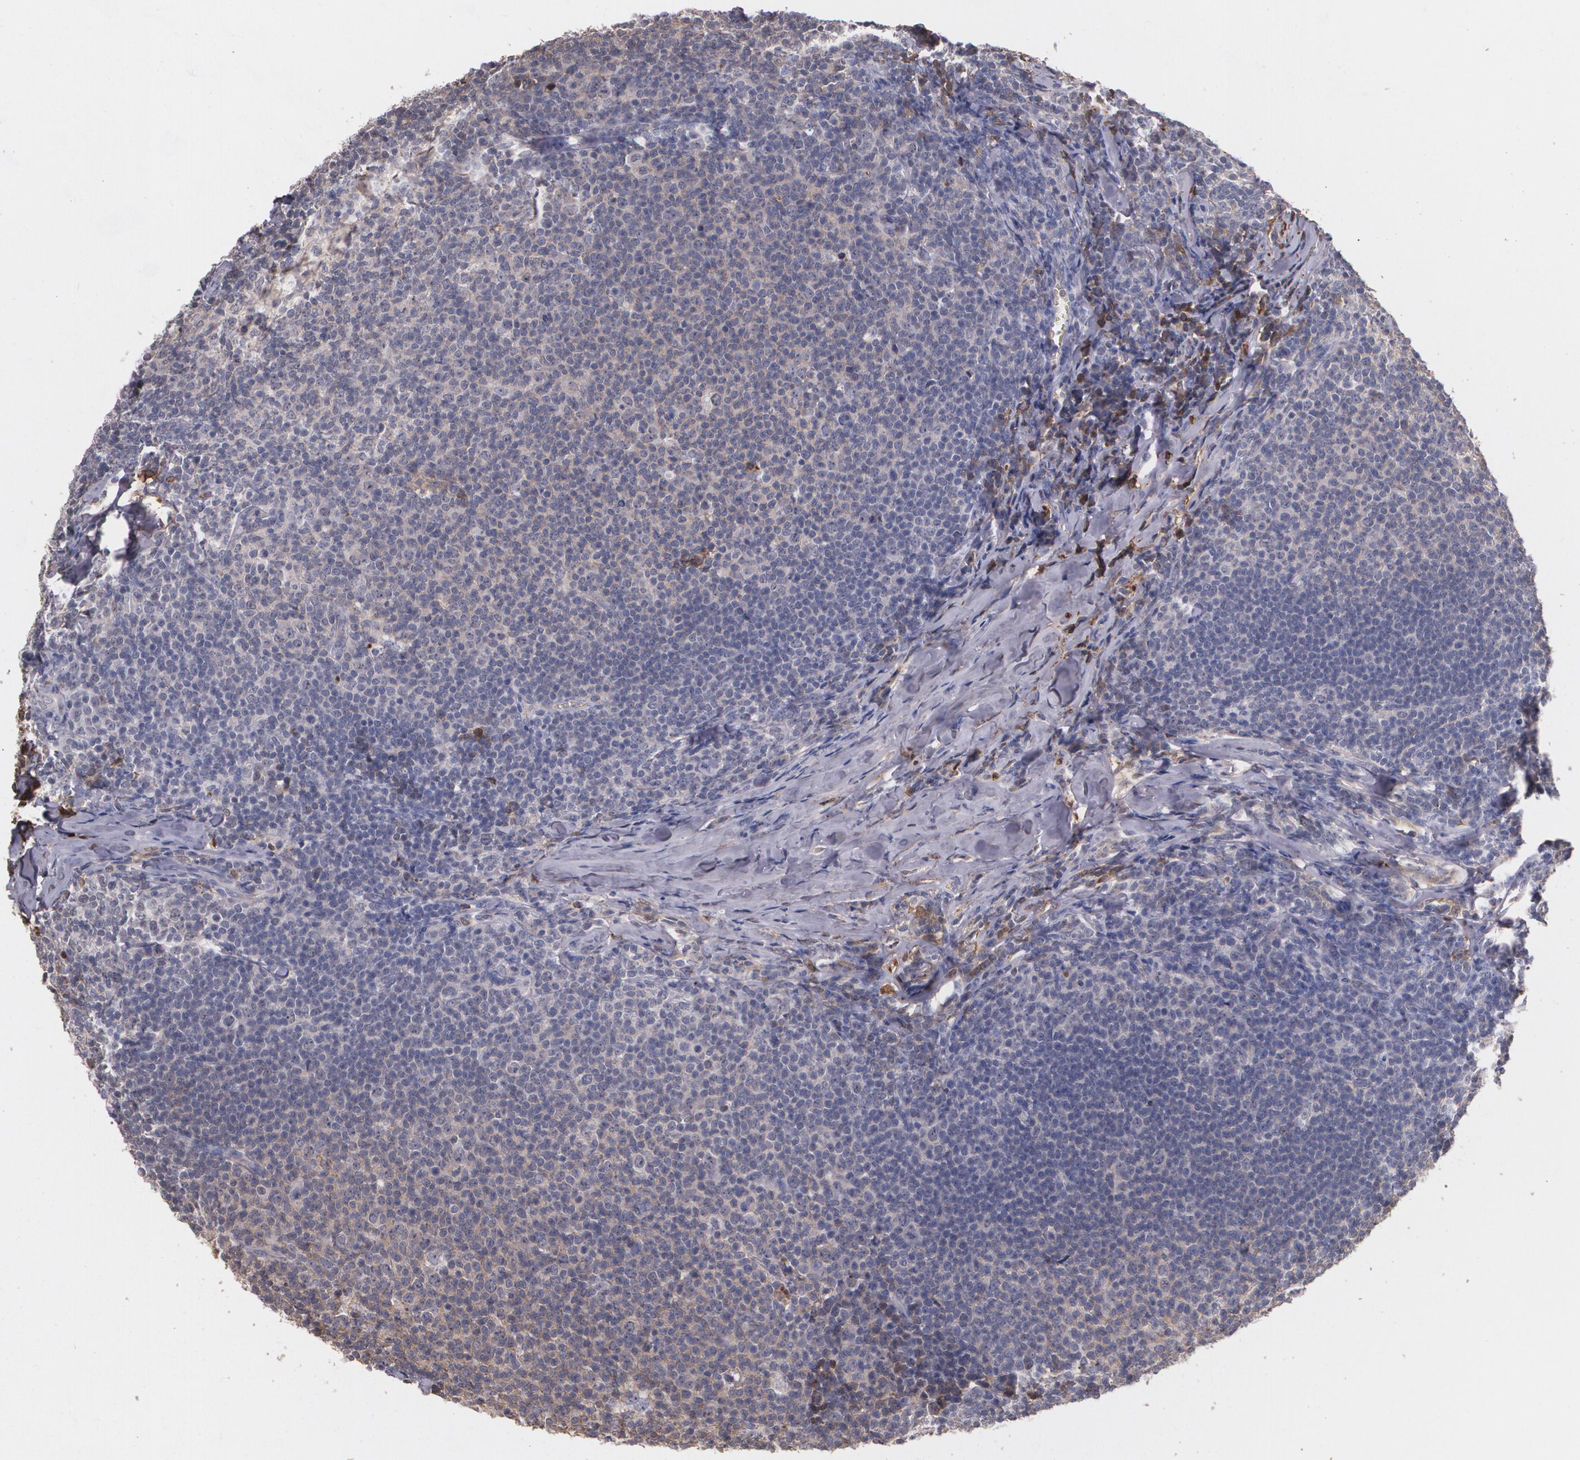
{"staining": {"intensity": "weak", "quantity": "25%-75%", "location": "cytoplasmic/membranous"}, "tissue": "lymphoma", "cell_type": "Tumor cells", "image_type": "cancer", "snomed": [{"axis": "morphology", "description": "Malignant lymphoma, non-Hodgkin's type, Low grade"}, {"axis": "topography", "description": "Lymph node"}], "caption": "Lymphoma was stained to show a protein in brown. There is low levels of weak cytoplasmic/membranous staining in about 25%-75% of tumor cells.", "gene": "PTS", "patient": {"sex": "male", "age": 74}}